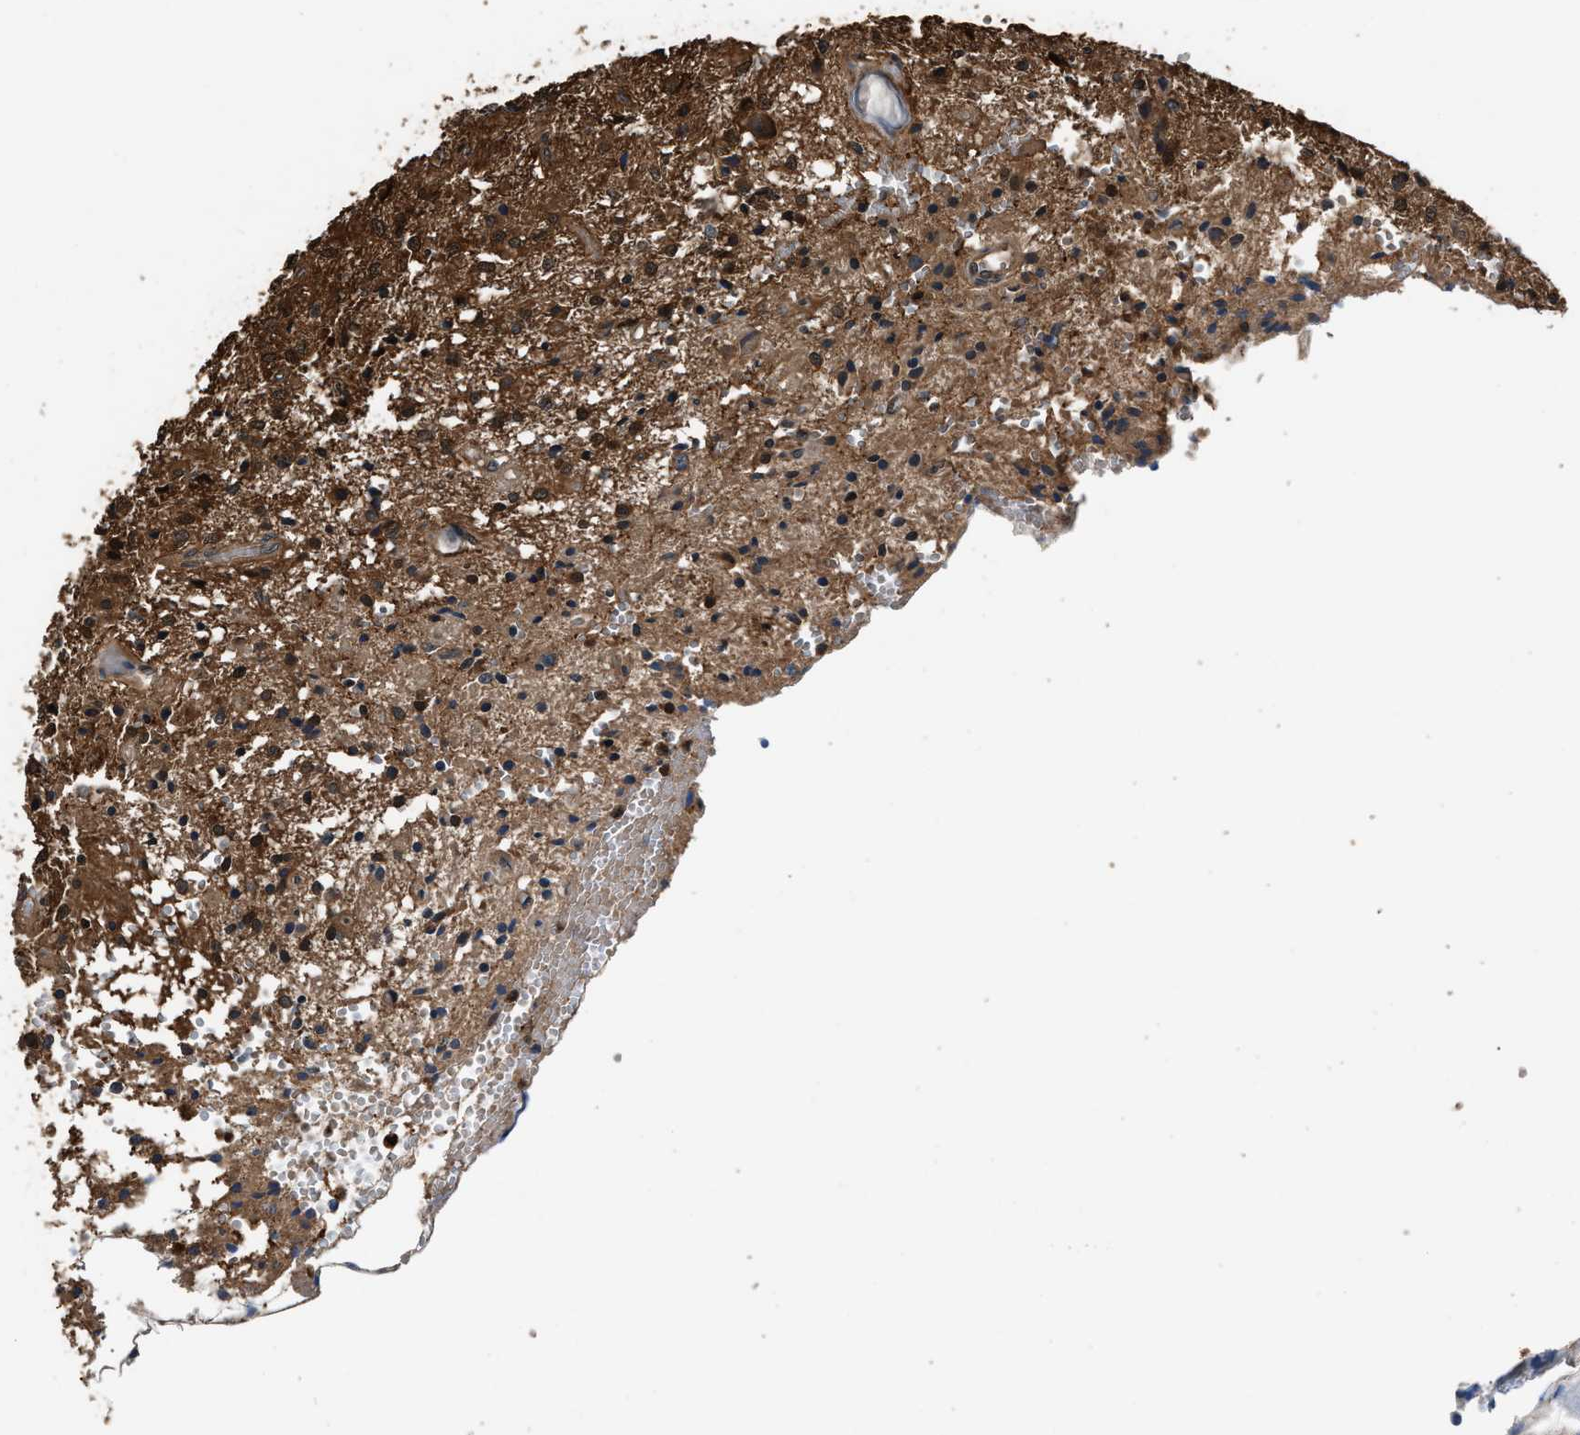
{"staining": {"intensity": "moderate", "quantity": ">75%", "location": "cytoplasmic/membranous"}, "tissue": "glioma", "cell_type": "Tumor cells", "image_type": "cancer", "snomed": [{"axis": "morphology", "description": "Glioma, malignant, High grade"}, {"axis": "topography", "description": "Brain"}], "caption": "The immunohistochemical stain shows moderate cytoplasmic/membranous expression in tumor cells of glioma tissue.", "gene": "GSTP1", "patient": {"sex": "female", "age": 59}}